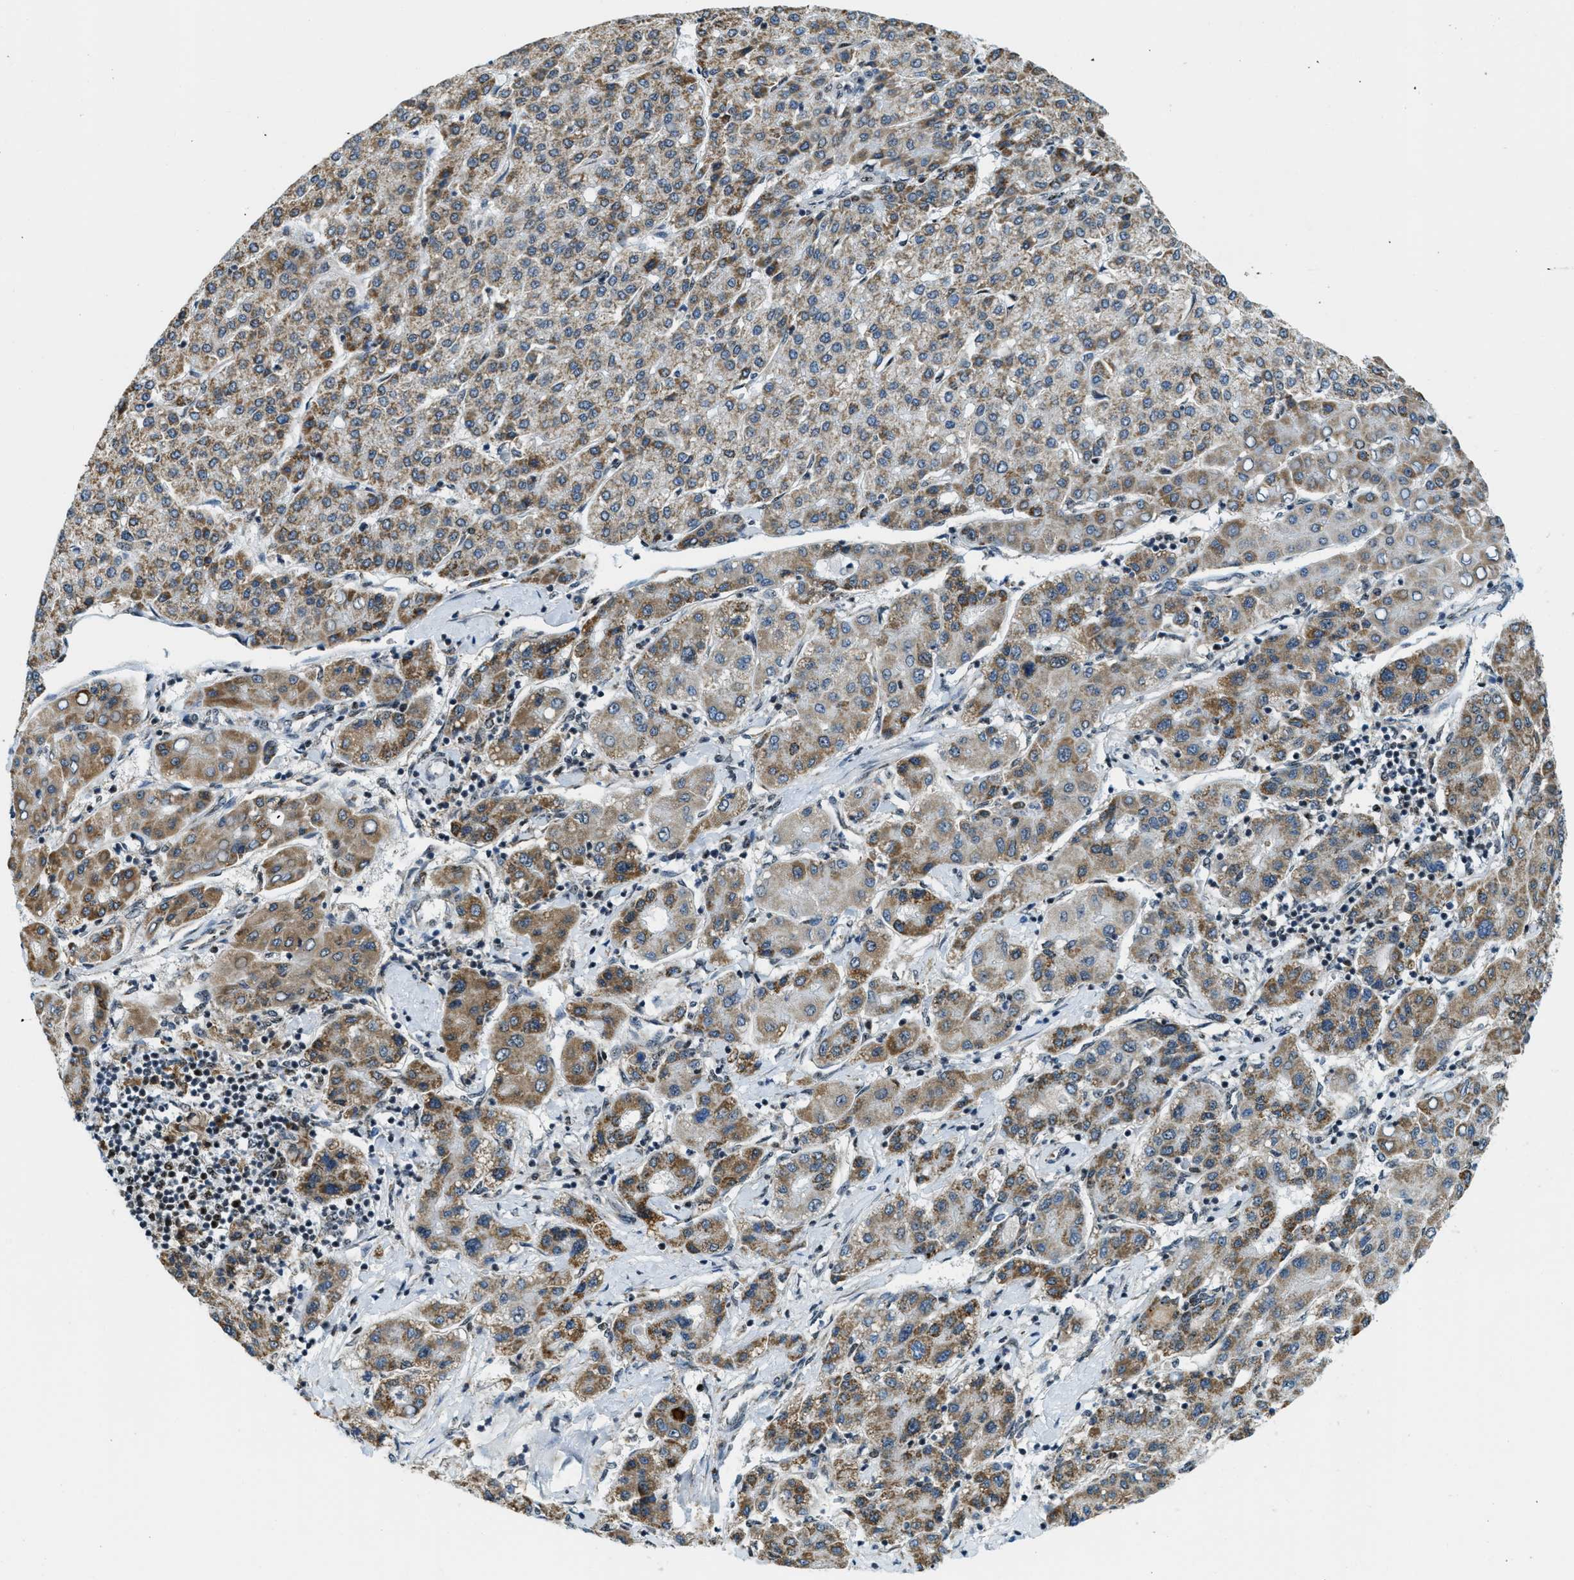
{"staining": {"intensity": "moderate", "quantity": ">75%", "location": "cytoplasmic/membranous"}, "tissue": "liver cancer", "cell_type": "Tumor cells", "image_type": "cancer", "snomed": [{"axis": "morphology", "description": "Carcinoma, Hepatocellular, NOS"}, {"axis": "topography", "description": "Liver"}], "caption": "Immunohistochemical staining of human liver hepatocellular carcinoma reveals medium levels of moderate cytoplasmic/membranous expression in approximately >75% of tumor cells.", "gene": "SP100", "patient": {"sex": "male", "age": 65}}